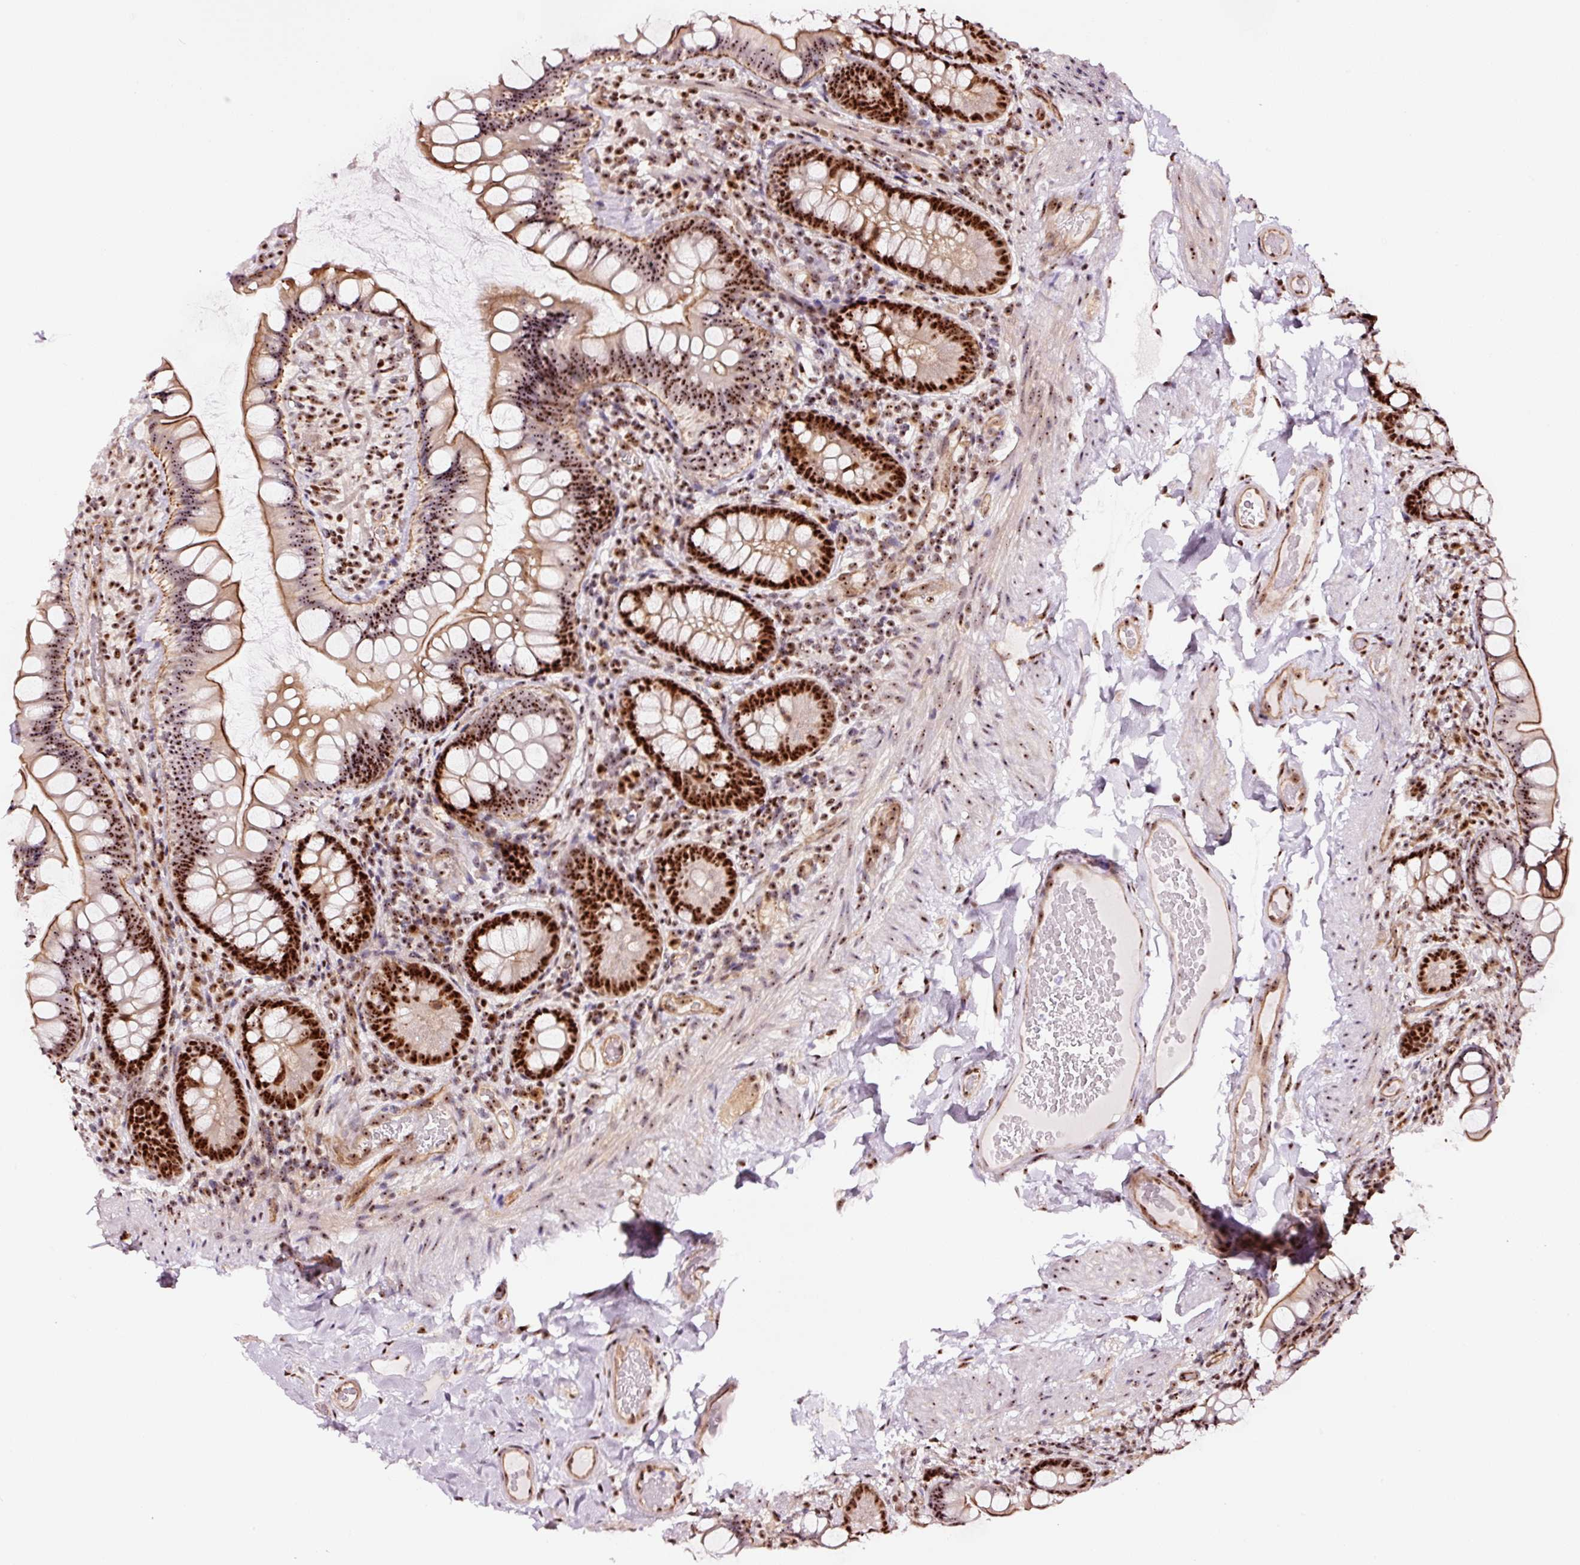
{"staining": {"intensity": "strong", "quantity": ">75%", "location": "cytoplasmic/membranous,nuclear"}, "tissue": "small intestine", "cell_type": "Glandular cells", "image_type": "normal", "snomed": [{"axis": "morphology", "description": "Normal tissue, NOS"}, {"axis": "topography", "description": "Small intestine"}], "caption": "This histopathology image demonstrates normal small intestine stained with immunohistochemistry (IHC) to label a protein in brown. The cytoplasmic/membranous,nuclear of glandular cells show strong positivity for the protein. Nuclei are counter-stained blue.", "gene": "GNL3", "patient": {"sex": "male", "age": 70}}